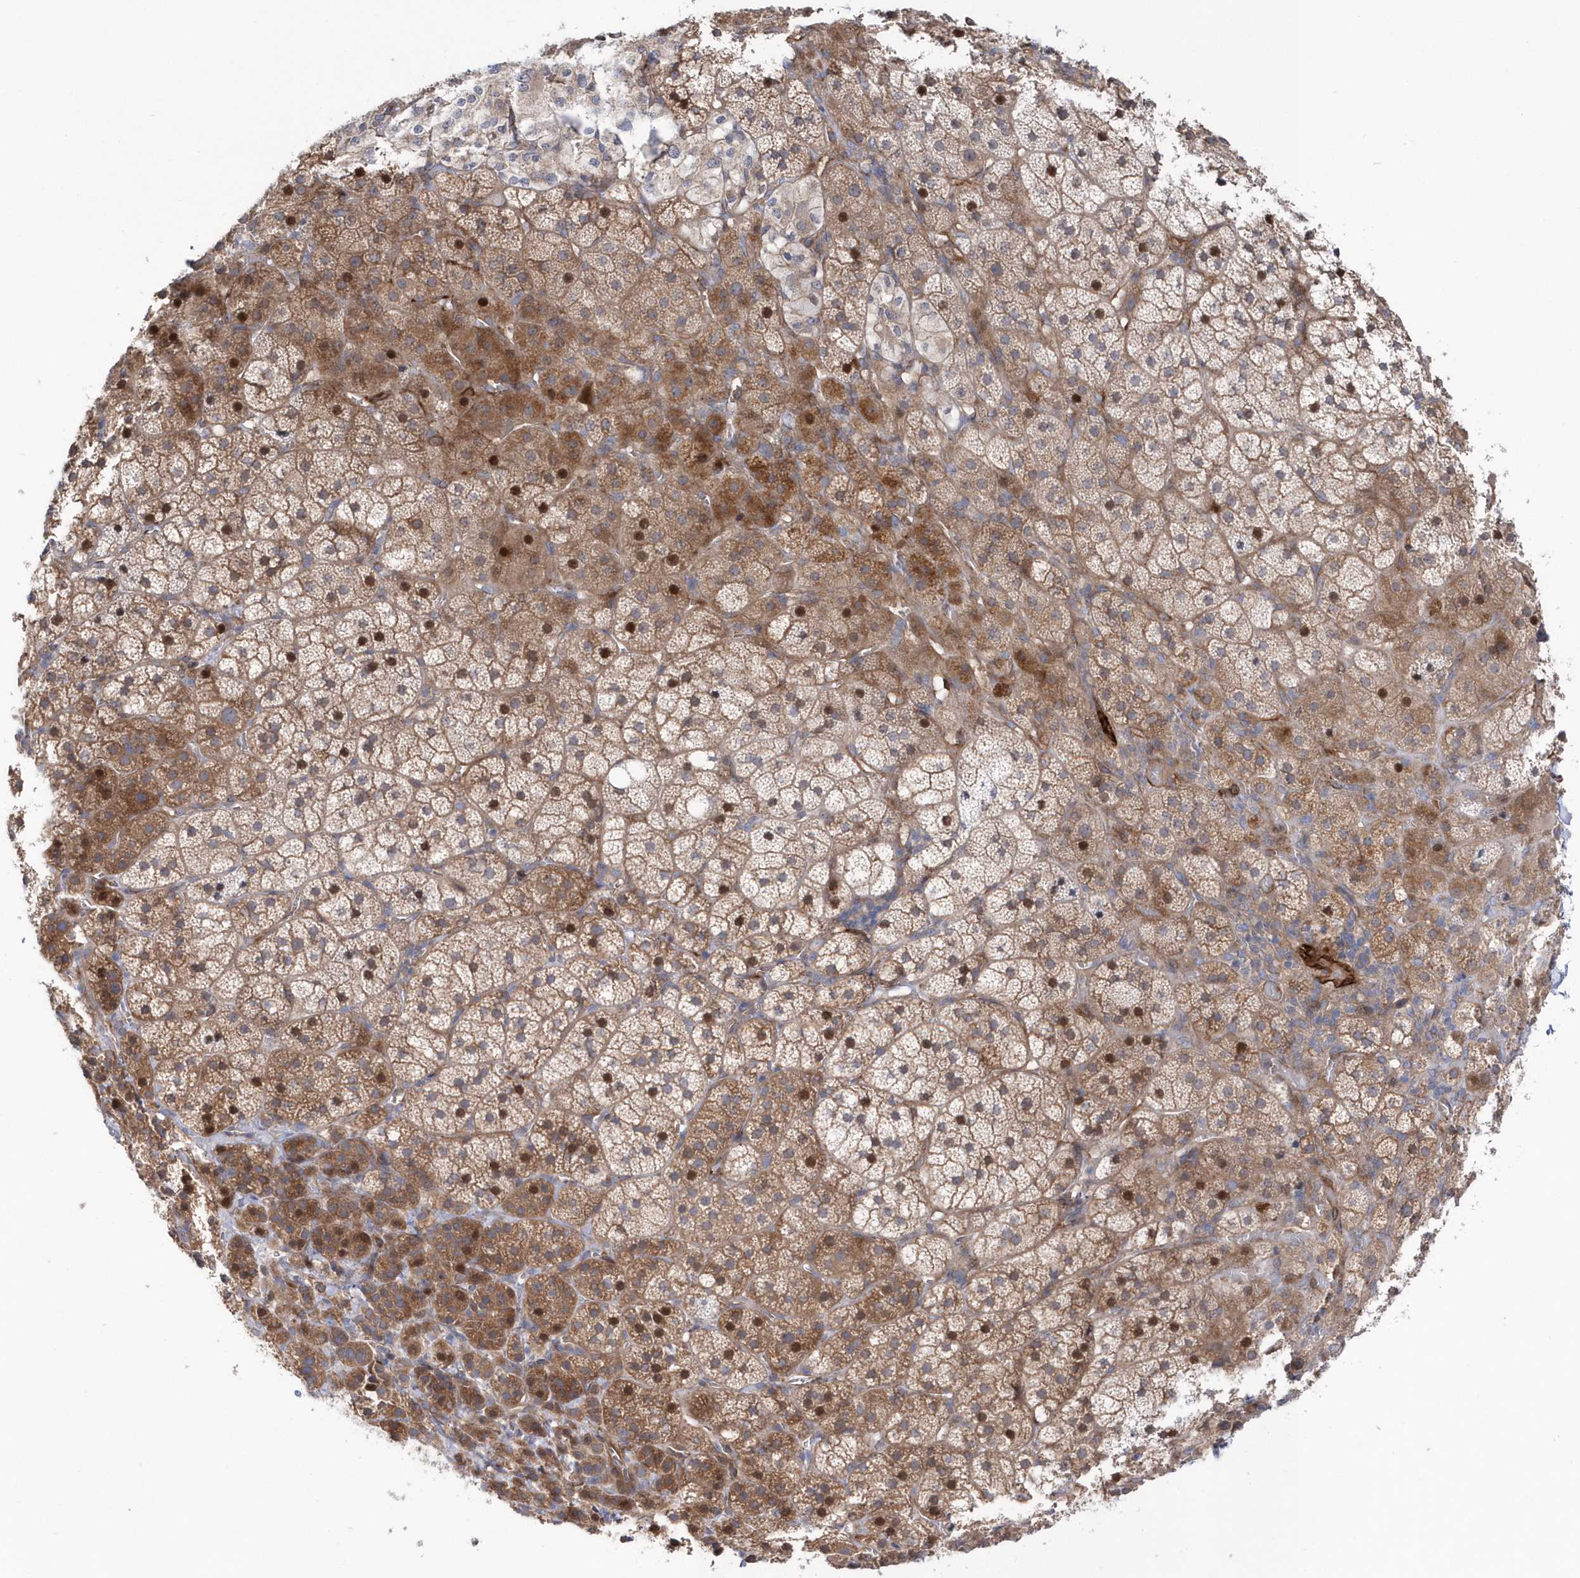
{"staining": {"intensity": "moderate", "quantity": ">75%", "location": "cytoplasmic/membranous,nuclear"}, "tissue": "adrenal gland", "cell_type": "Glandular cells", "image_type": "normal", "snomed": [{"axis": "morphology", "description": "Normal tissue, NOS"}, {"axis": "topography", "description": "Adrenal gland"}], "caption": "Normal adrenal gland was stained to show a protein in brown. There is medium levels of moderate cytoplasmic/membranous,nuclear staining in about >75% of glandular cells.", "gene": "DSPP", "patient": {"sex": "female", "age": 44}}